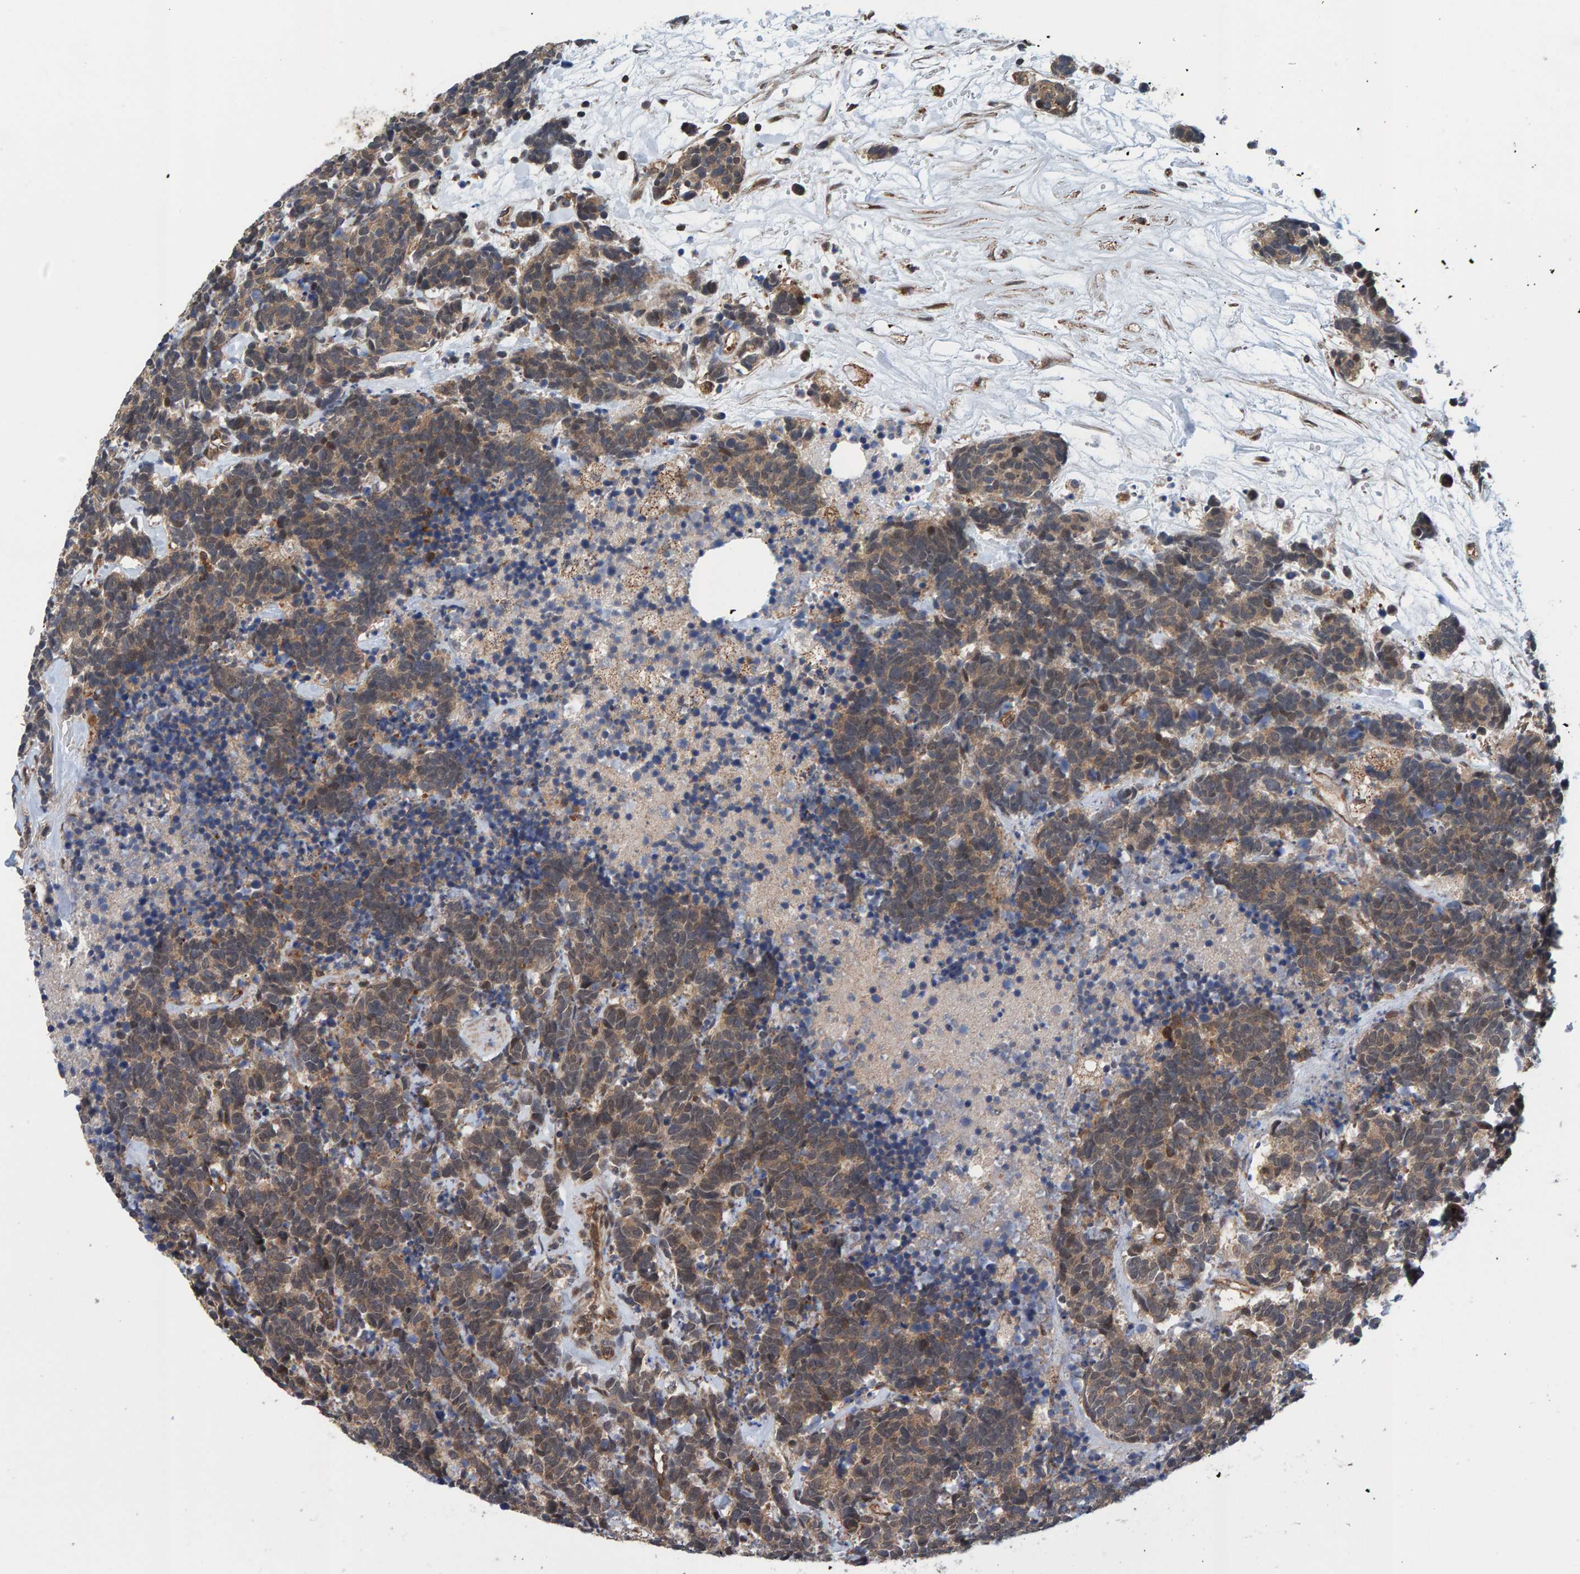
{"staining": {"intensity": "moderate", "quantity": ">75%", "location": "cytoplasmic/membranous"}, "tissue": "carcinoid", "cell_type": "Tumor cells", "image_type": "cancer", "snomed": [{"axis": "morphology", "description": "Carcinoma, NOS"}, {"axis": "morphology", "description": "Carcinoid, malignant, NOS"}, {"axis": "topography", "description": "Urinary bladder"}], "caption": "An image of carcinoid (malignant) stained for a protein shows moderate cytoplasmic/membranous brown staining in tumor cells.", "gene": "SCRN2", "patient": {"sex": "male", "age": 57}}